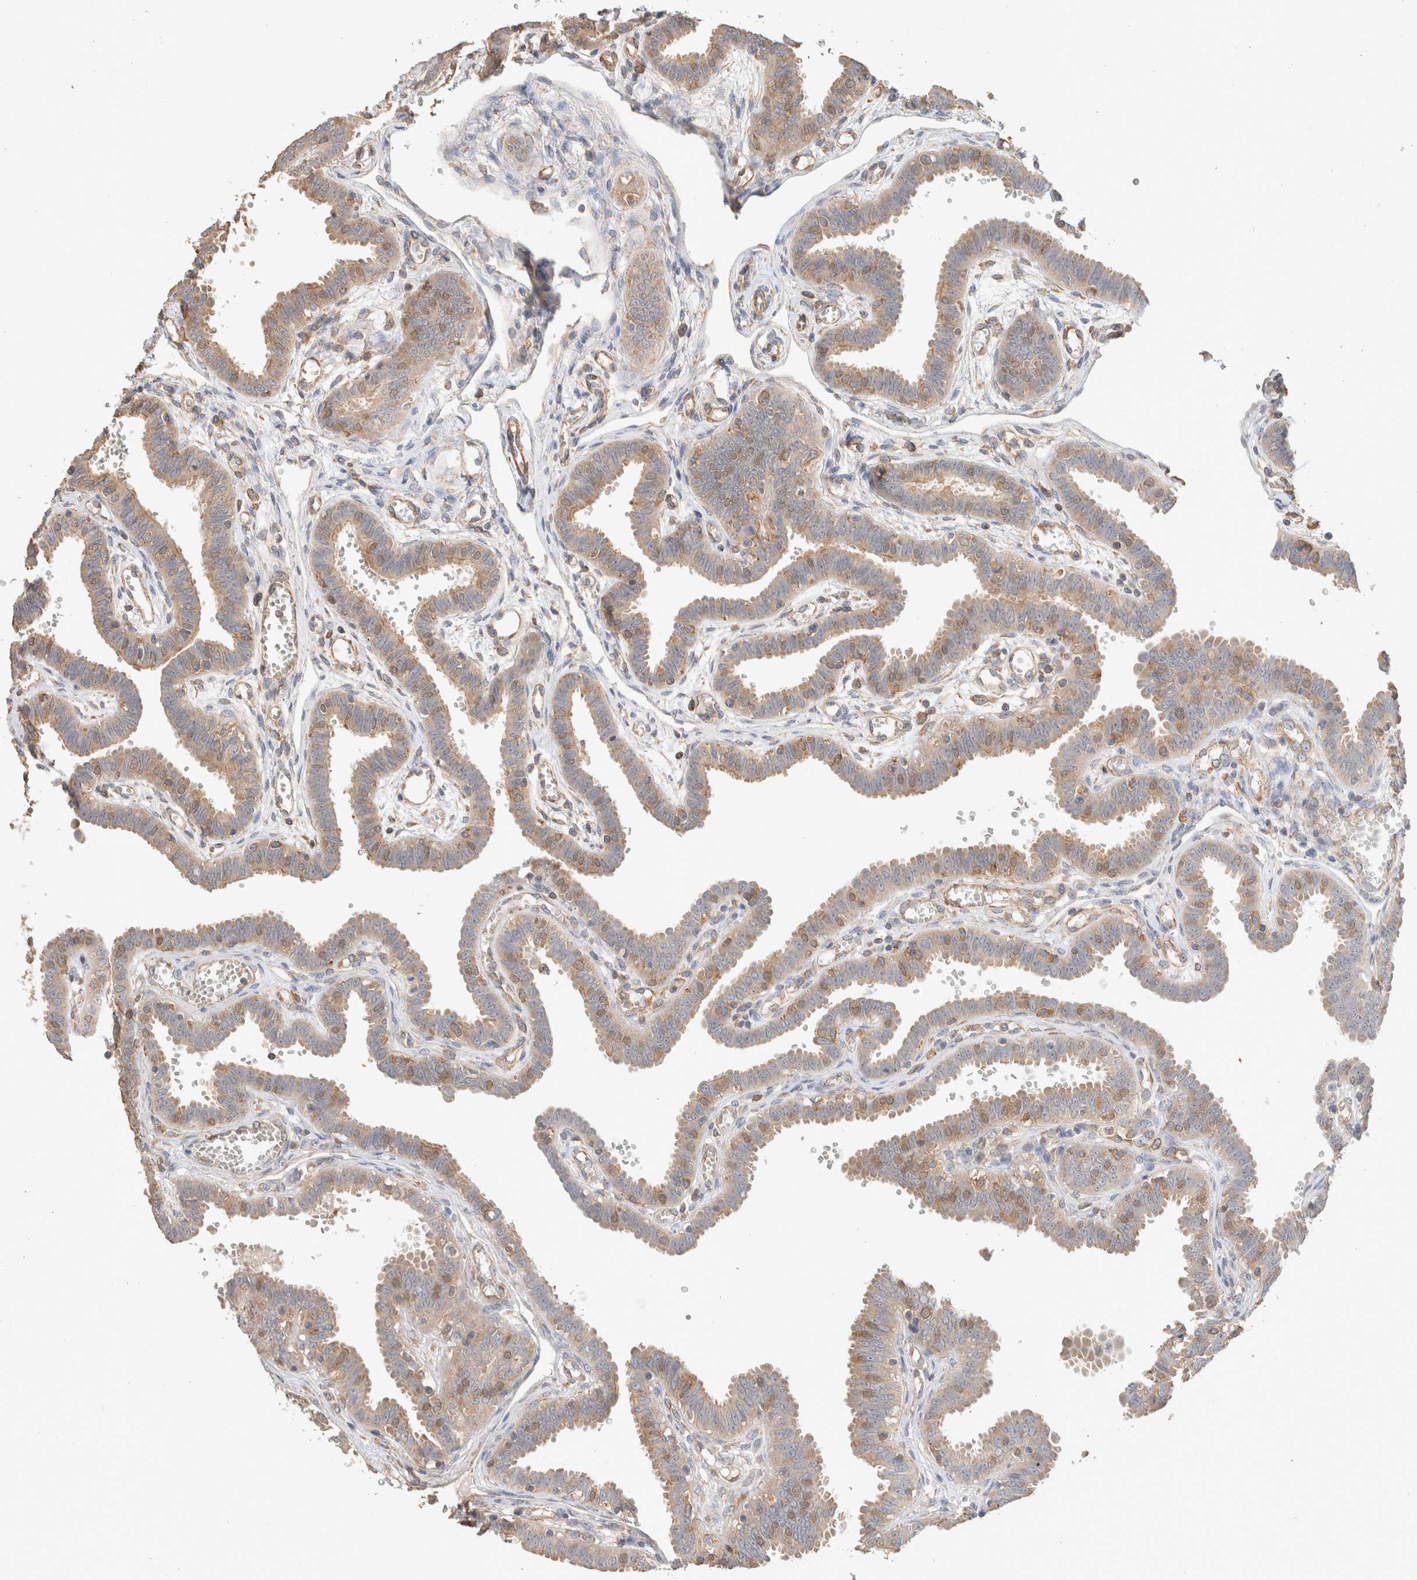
{"staining": {"intensity": "moderate", "quantity": ">75%", "location": "cytoplasmic/membranous"}, "tissue": "fallopian tube", "cell_type": "Glandular cells", "image_type": "normal", "snomed": [{"axis": "morphology", "description": "Normal tissue, NOS"}, {"axis": "topography", "description": "Fallopian tube"}], "caption": "Brown immunohistochemical staining in normal human fallopian tube reveals moderate cytoplasmic/membranous staining in about >75% of glandular cells.", "gene": "CFAP418", "patient": {"sex": "female", "age": 32}}